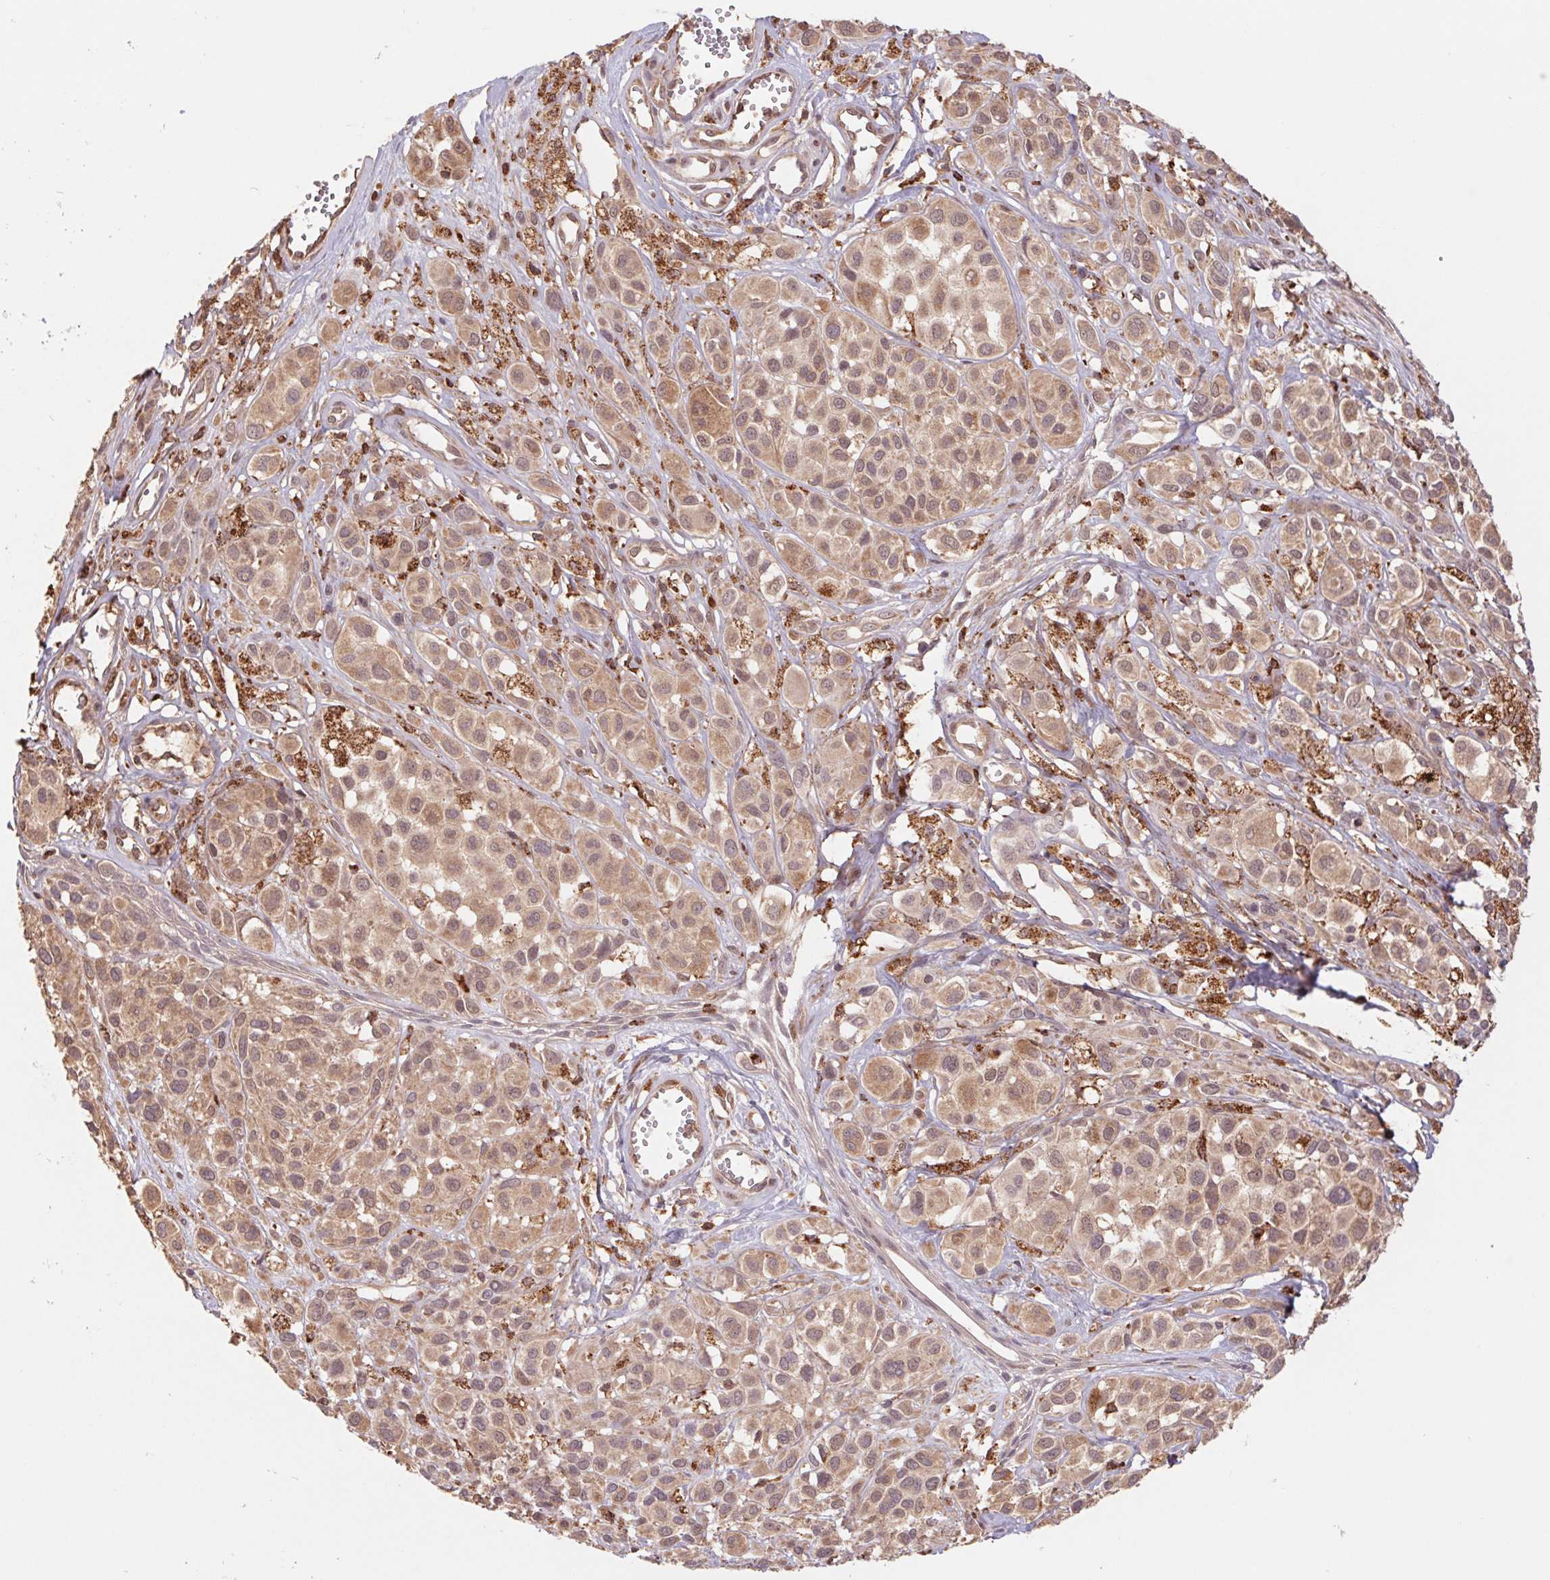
{"staining": {"intensity": "moderate", "quantity": ">75%", "location": "cytoplasmic/membranous"}, "tissue": "melanoma", "cell_type": "Tumor cells", "image_type": "cancer", "snomed": [{"axis": "morphology", "description": "Malignant melanoma, NOS"}, {"axis": "topography", "description": "Skin"}], "caption": "Human malignant melanoma stained with a protein marker shows moderate staining in tumor cells.", "gene": "URM1", "patient": {"sex": "male", "age": 77}}